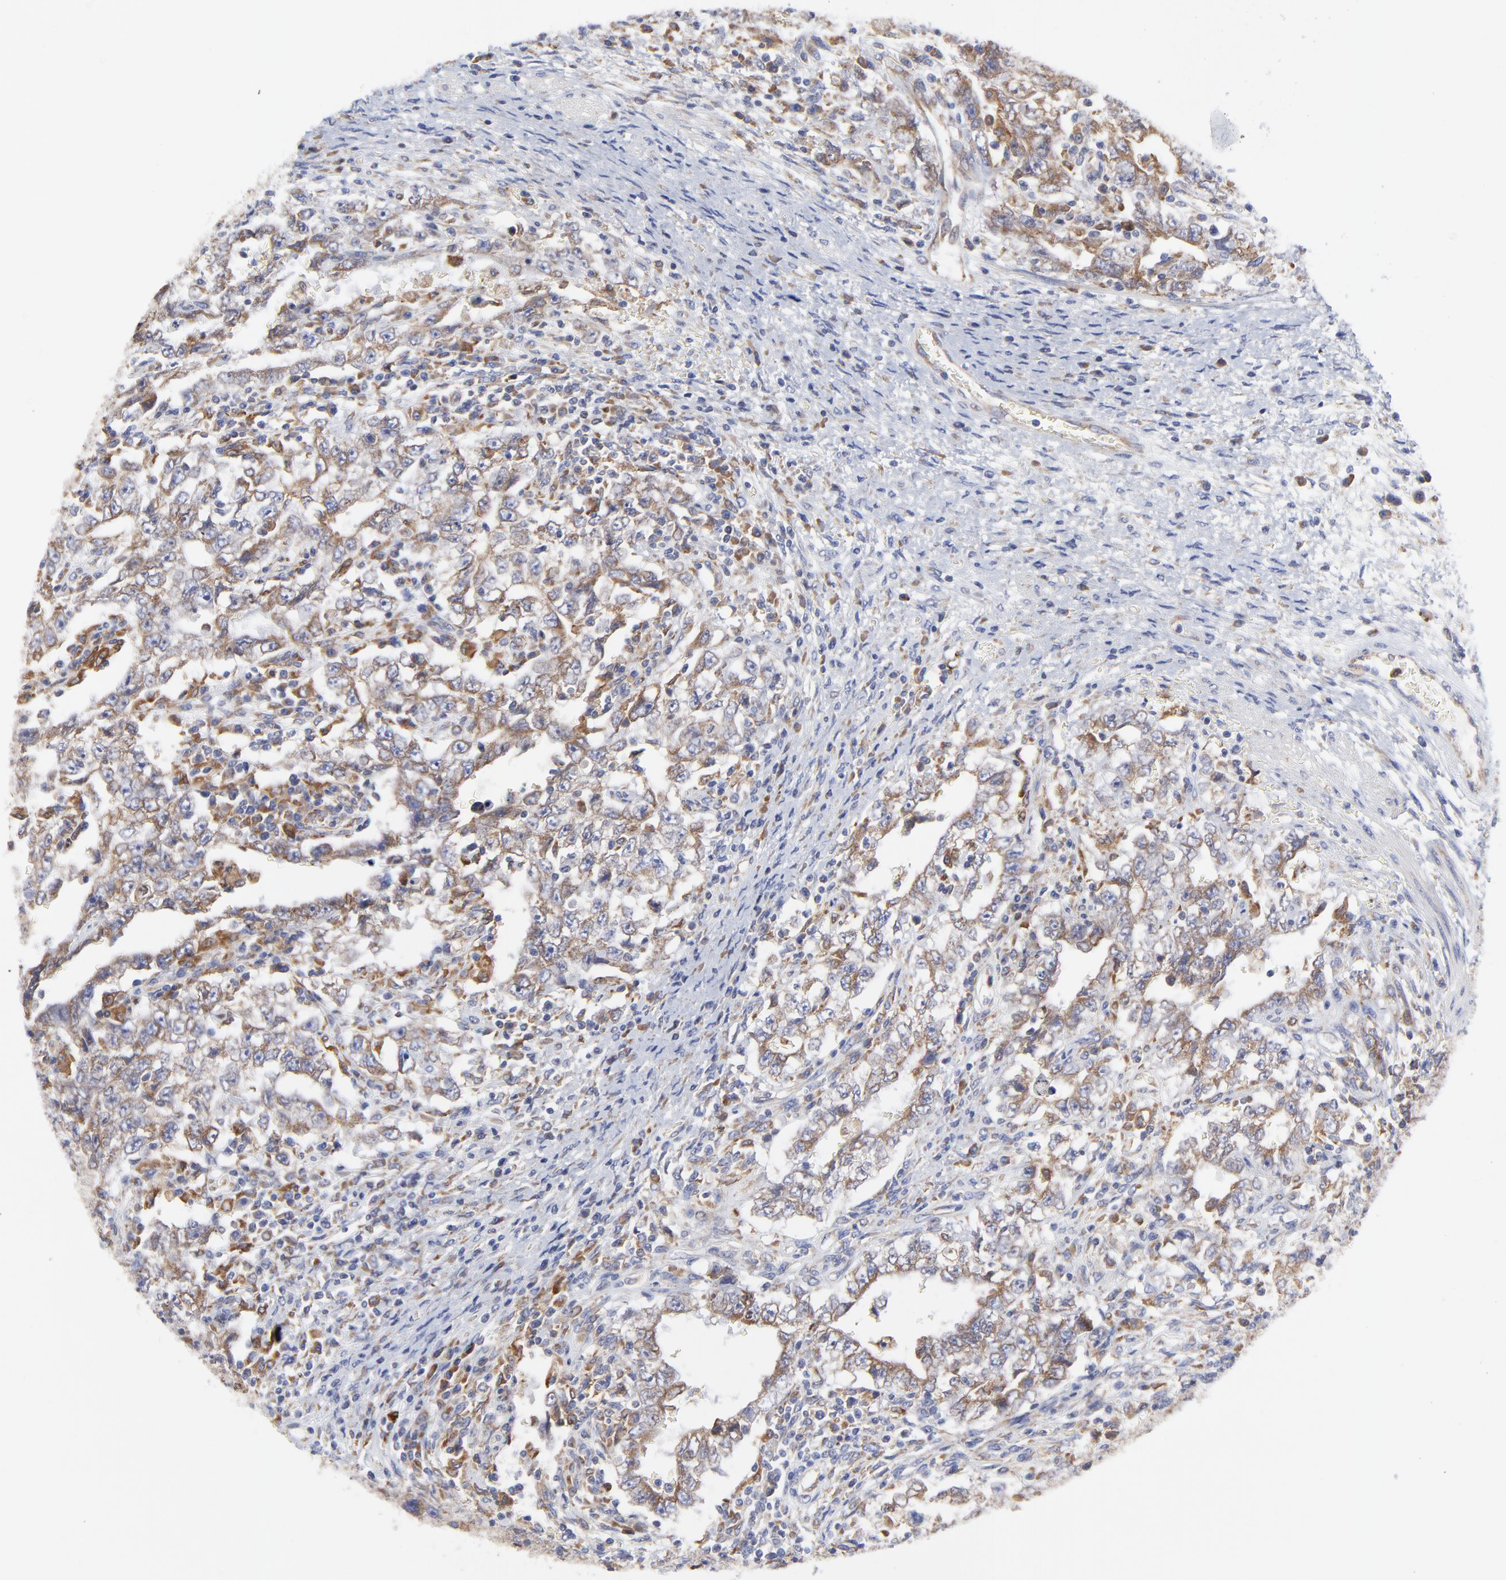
{"staining": {"intensity": "moderate", "quantity": ">75%", "location": "cytoplasmic/membranous"}, "tissue": "testis cancer", "cell_type": "Tumor cells", "image_type": "cancer", "snomed": [{"axis": "morphology", "description": "Carcinoma, Embryonal, NOS"}, {"axis": "topography", "description": "Testis"}], "caption": "Protein expression analysis of testis cancer shows moderate cytoplasmic/membranous expression in about >75% of tumor cells. (IHC, brightfield microscopy, high magnification).", "gene": "MOSPD2", "patient": {"sex": "male", "age": 26}}